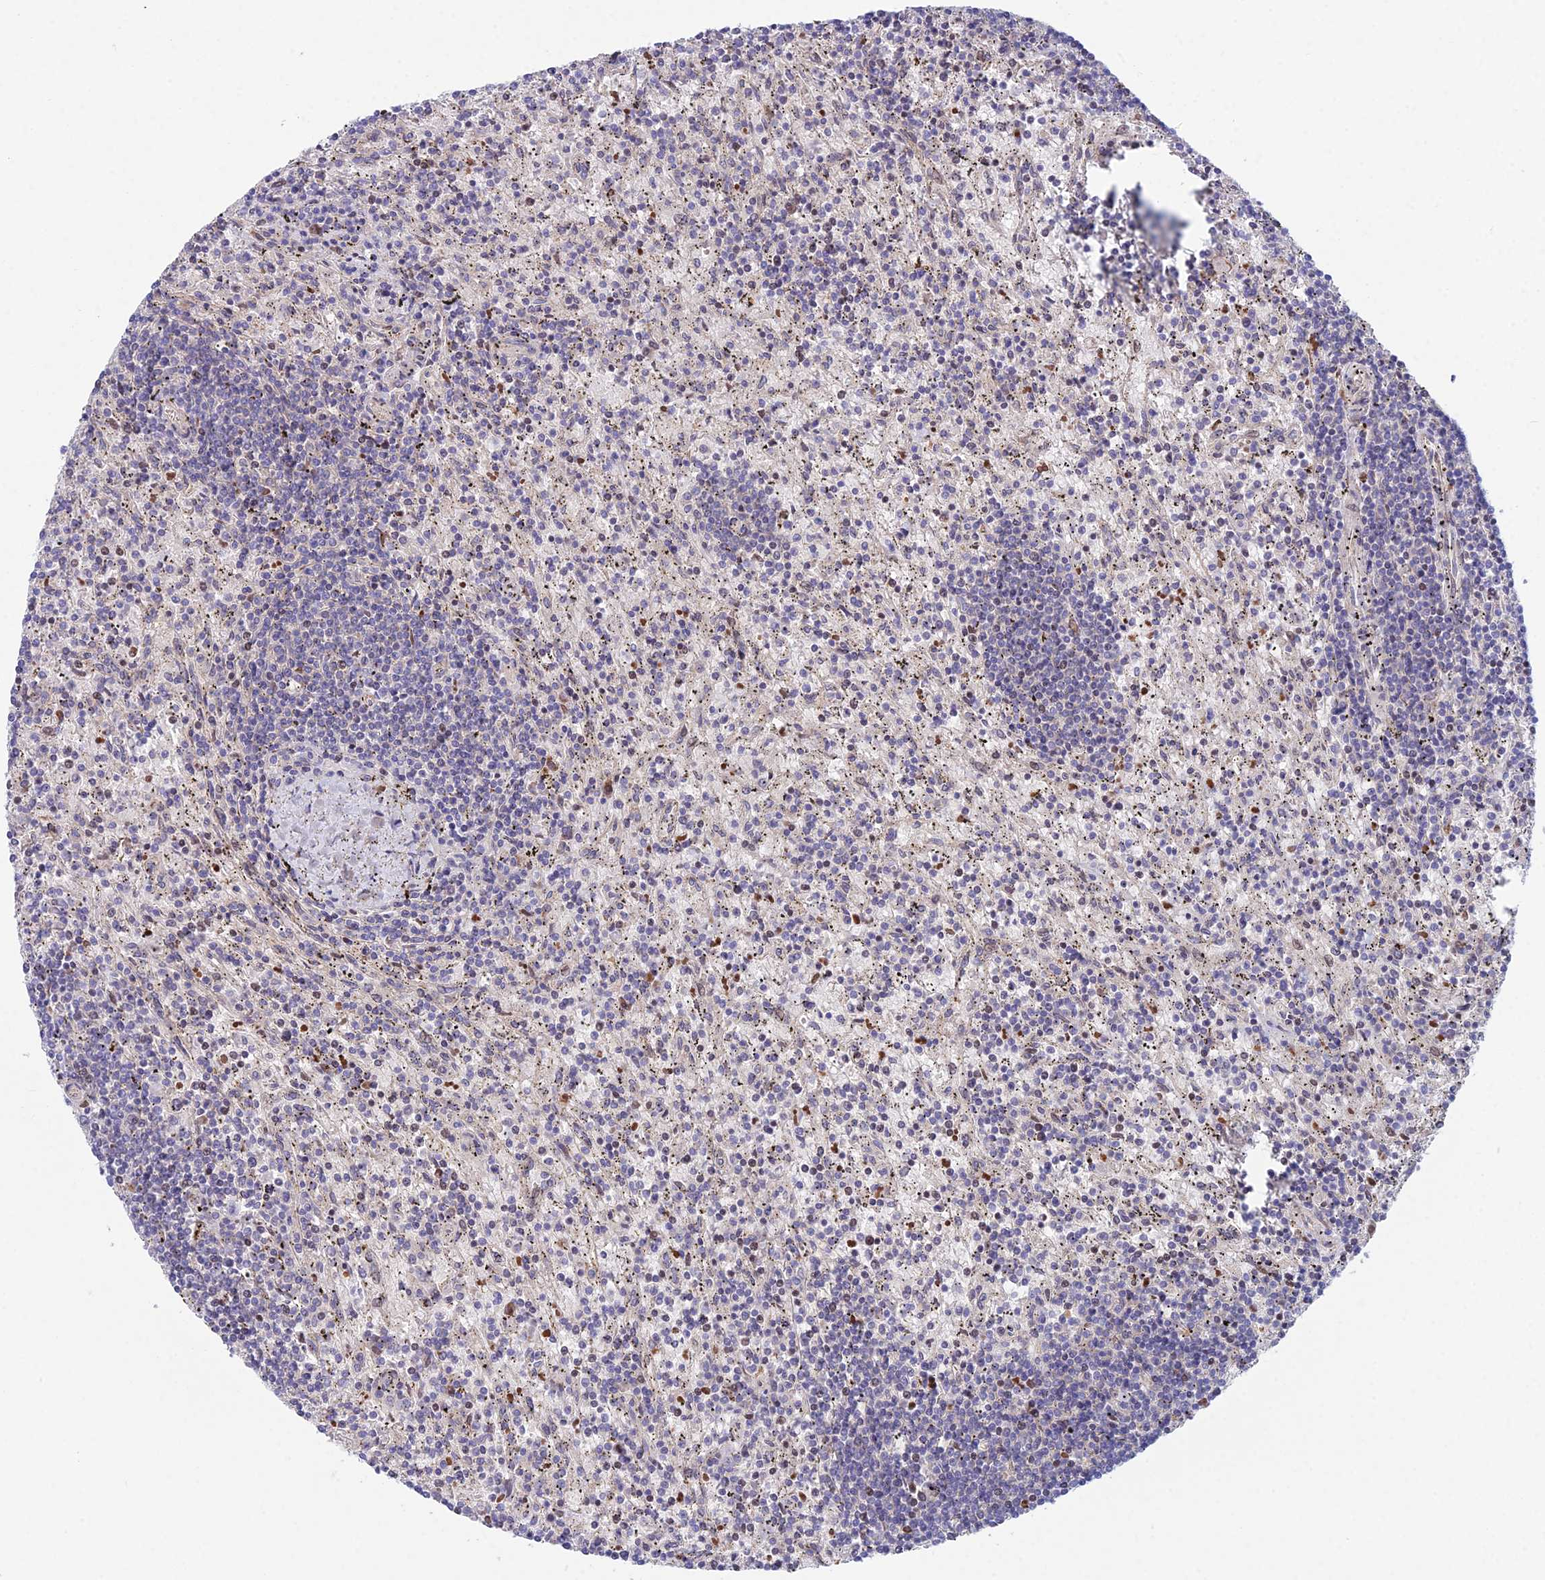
{"staining": {"intensity": "negative", "quantity": "none", "location": "none"}, "tissue": "lymphoma", "cell_type": "Tumor cells", "image_type": "cancer", "snomed": [{"axis": "morphology", "description": "Malignant lymphoma, non-Hodgkin's type, Low grade"}, {"axis": "topography", "description": "Spleen"}], "caption": "Immunohistochemistry (IHC) of lymphoma displays no expression in tumor cells. (DAB IHC, high magnification).", "gene": "ZNF564", "patient": {"sex": "male", "age": 76}}